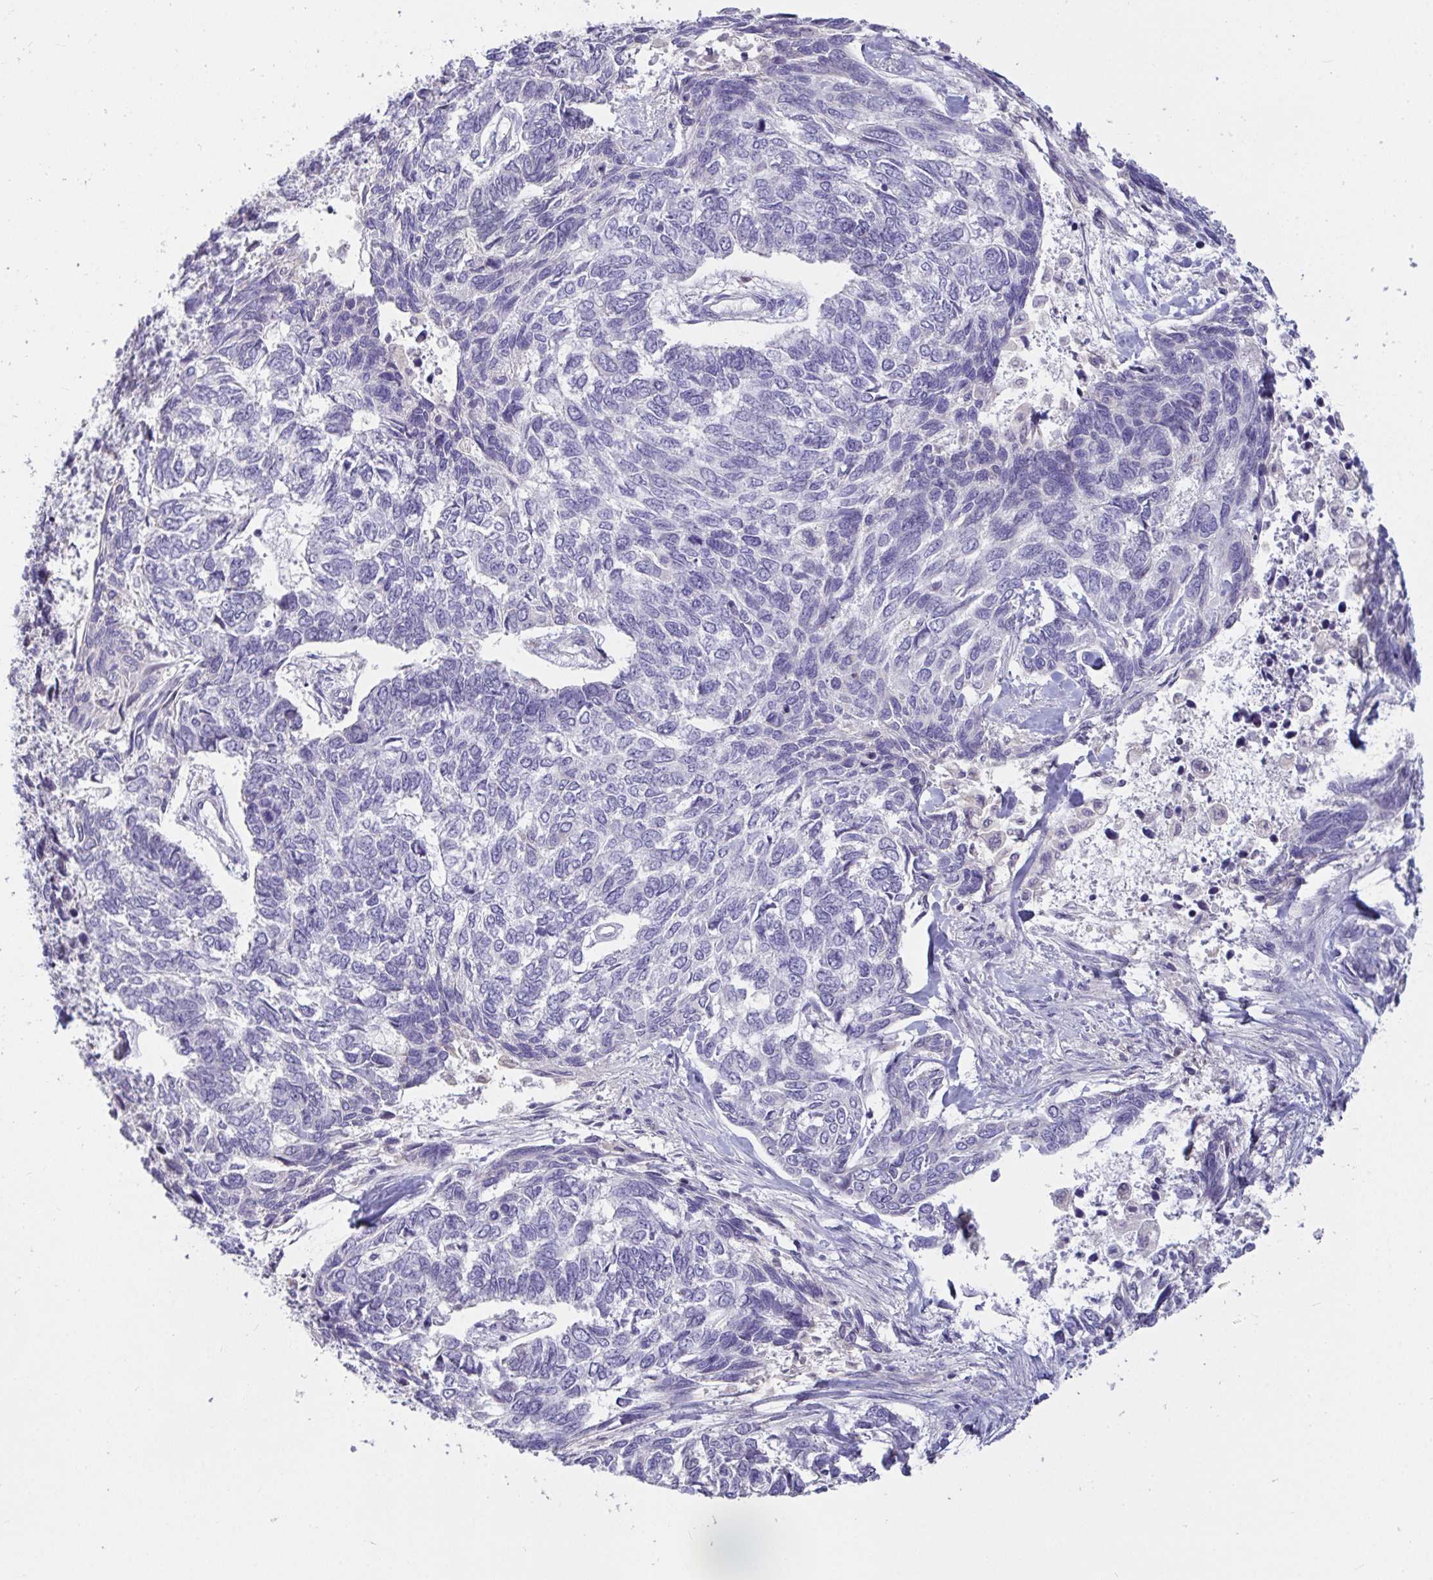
{"staining": {"intensity": "negative", "quantity": "none", "location": "none"}, "tissue": "skin cancer", "cell_type": "Tumor cells", "image_type": "cancer", "snomed": [{"axis": "morphology", "description": "Basal cell carcinoma"}, {"axis": "topography", "description": "Skin"}], "caption": "Immunohistochemistry image of neoplastic tissue: skin cancer (basal cell carcinoma) stained with DAB reveals no significant protein expression in tumor cells.", "gene": "MYC", "patient": {"sex": "female", "age": 65}}